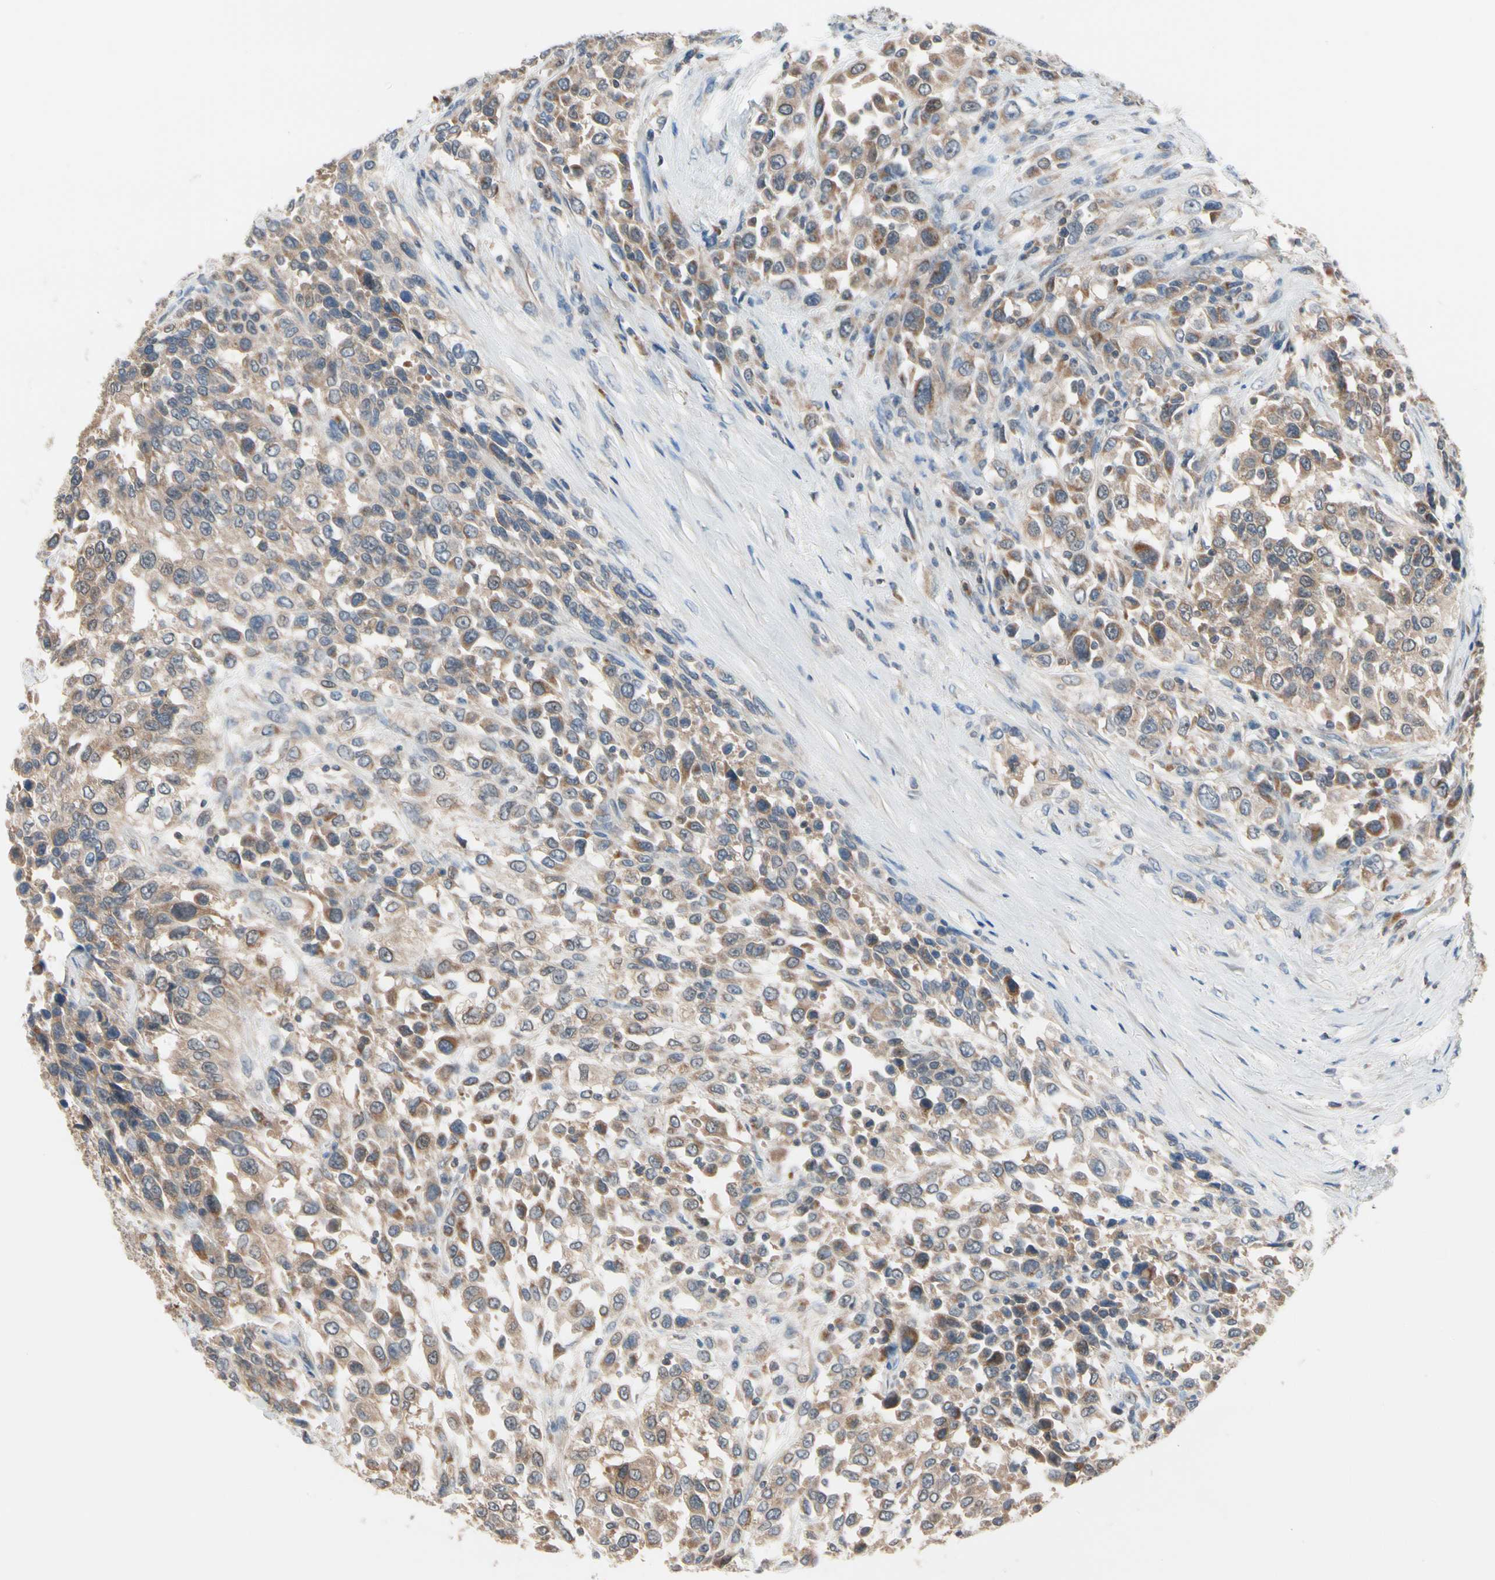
{"staining": {"intensity": "moderate", "quantity": "25%-75%", "location": "cytoplasmic/membranous"}, "tissue": "urothelial cancer", "cell_type": "Tumor cells", "image_type": "cancer", "snomed": [{"axis": "morphology", "description": "Urothelial carcinoma, High grade"}, {"axis": "topography", "description": "Urinary bladder"}], "caption": "Urothelial carcinoma (high-grade) tissue shows moderate cytoplasmic/membranous expression in about 25%-75% of tumor cells, visualized by immunohistochemistry.", "gene": "MTHFS", "patient": {"sex": "female", "age": 80}}